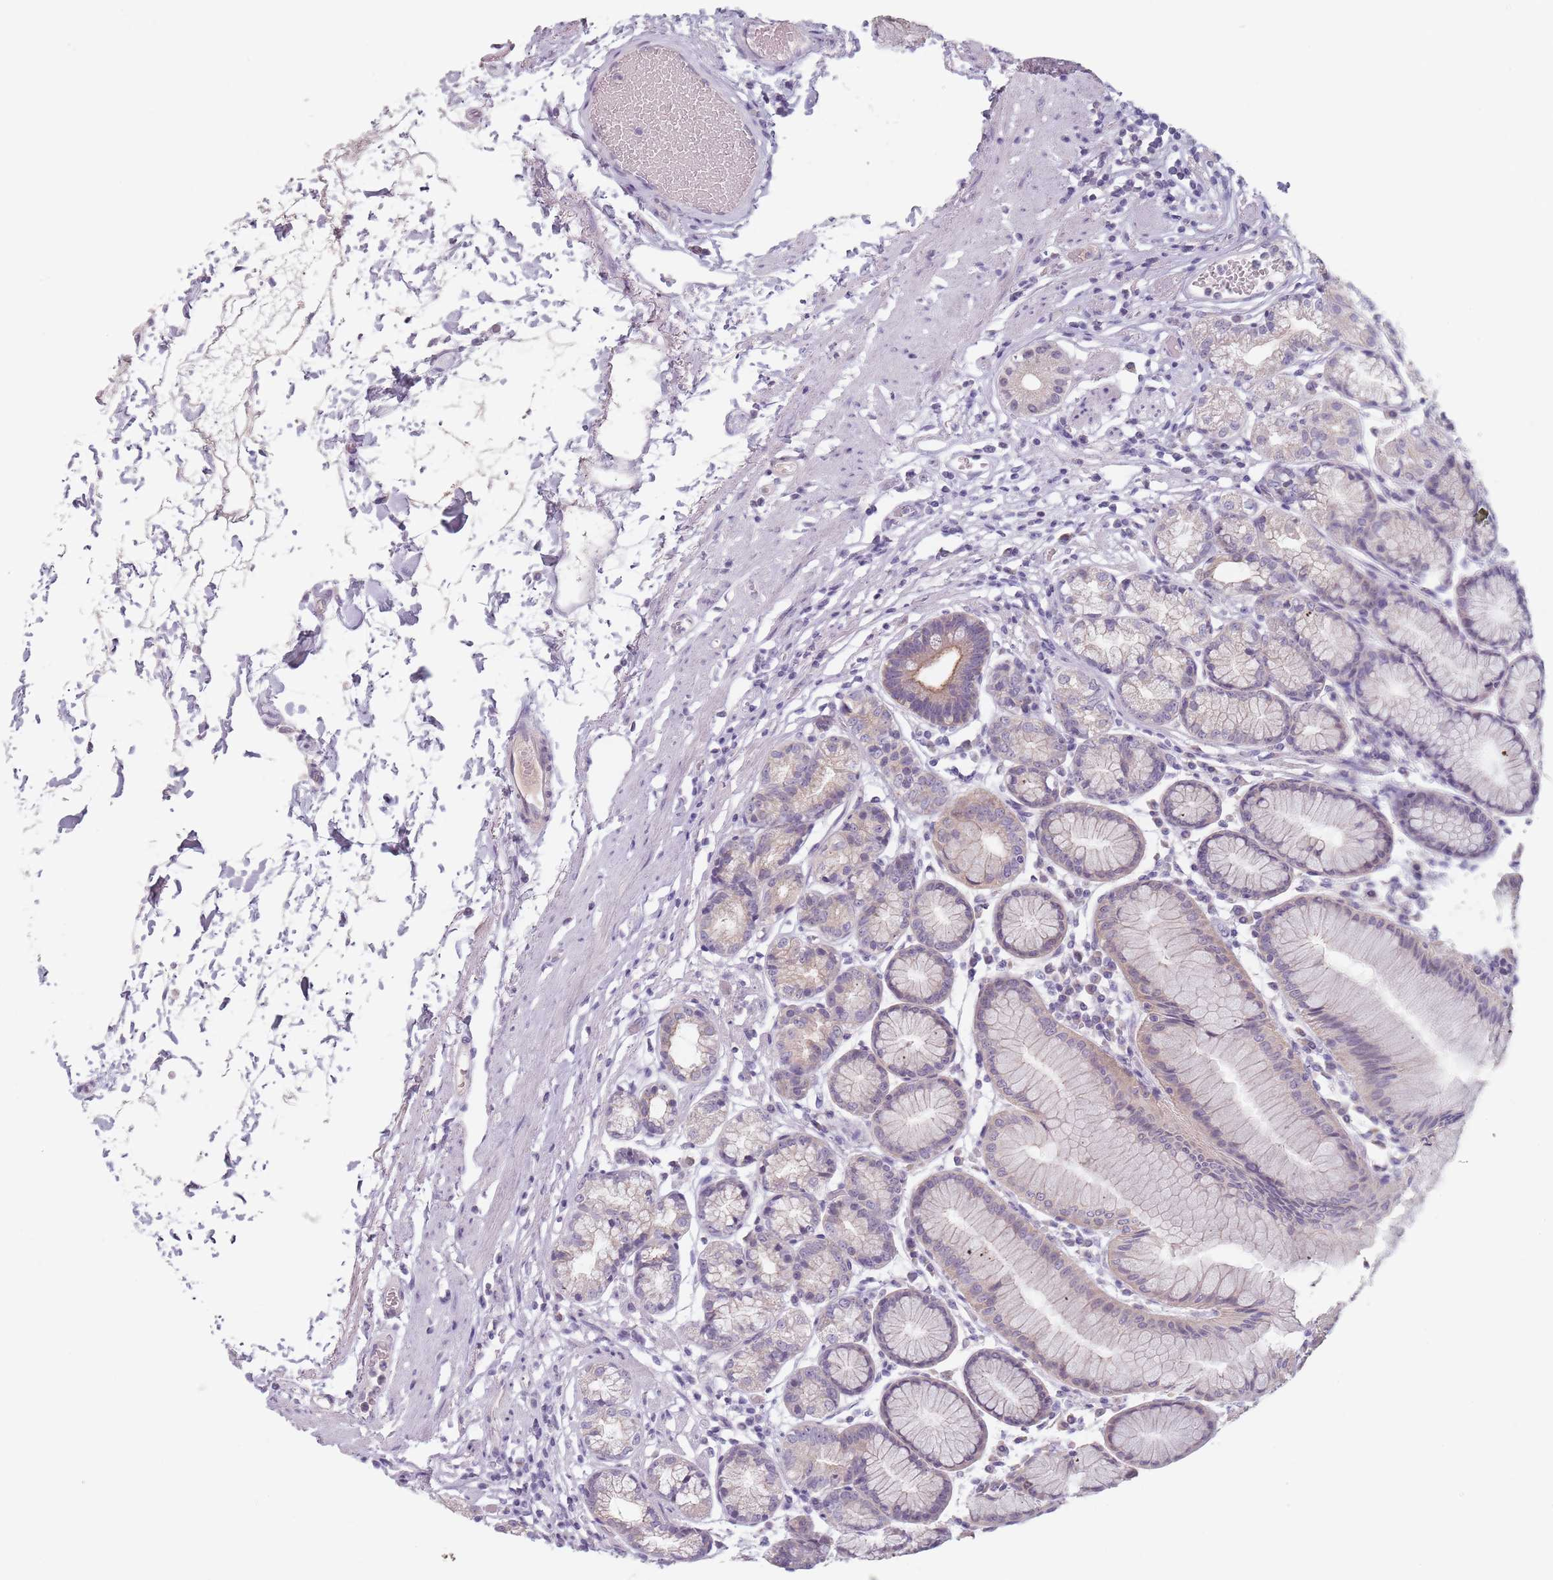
{"staining": {"intensity": "weak", "quantity": "<25%", "location": "cytoplasmic/membranous"}, "tissue": "stomach", "cell_type": "Glandular cells", "image_type": "normal", "snomed": [{"axis": "morphology", "description": "Normal tissue, NOS"}, {"axis": "topography", "description": "Stomach"}], "caption": "The immunohistochemistry (IHC) histopathology image has no significant positivity in glandular cells of stomach. (DAB immunohistochemistry with hematoxylin counter stain).", "gene": "CEP19", "patient": {"sex": "female", "age": 57}}